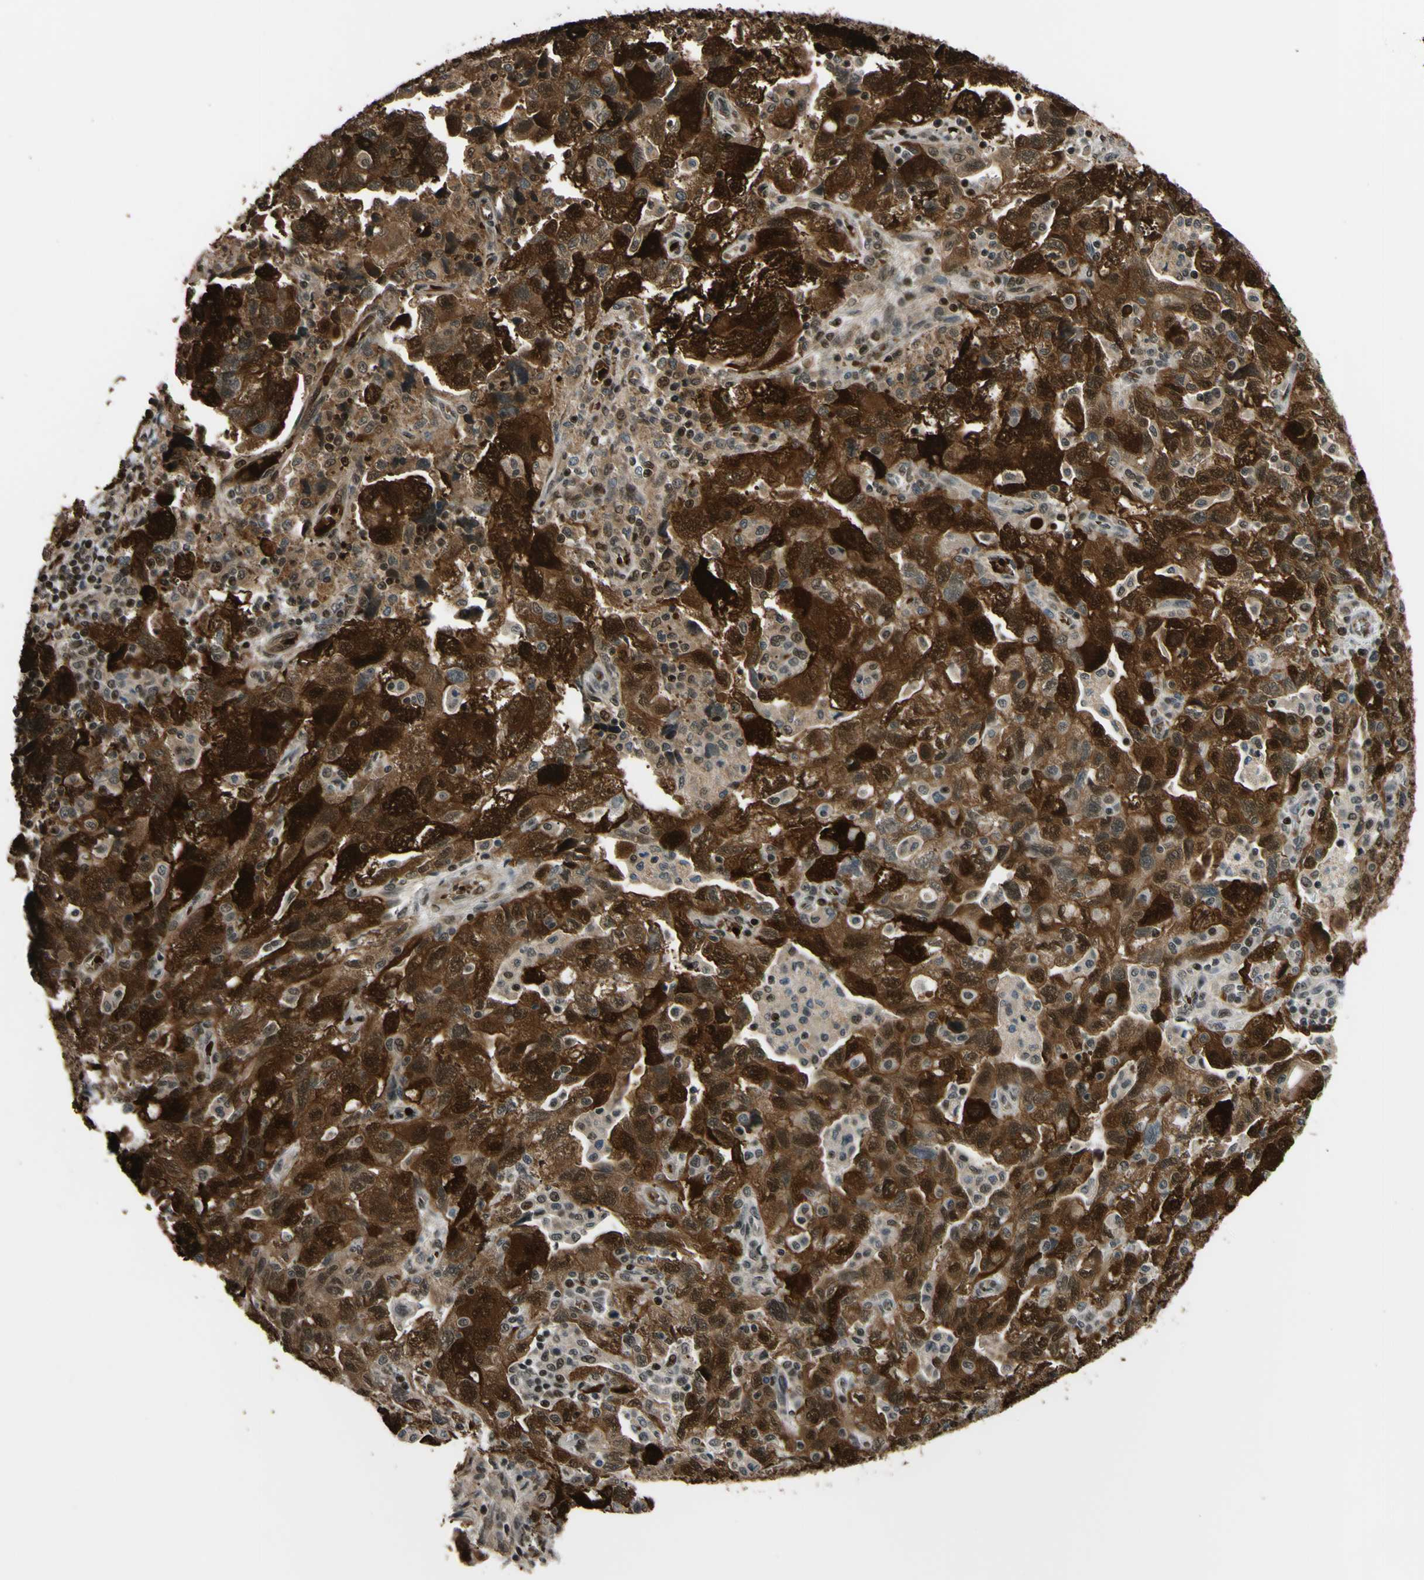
{"staining": {"intensity": "strong", "quantity": ">75%", "location": "cytoplasmic/membranous,nuclear"}, "tissue": "ovarian cancer", "cell_type": "Tumor cells", "image_type": "cancer", "snomed": [{"axis": "morphology", "description": "Carcinoma, NOS"}, {"axis": "morphology", "description": "Cystadenocarcinoma, serous, NOS"}, {"axis": "topography", "description": "Ovary"}], "caption": "Tumor cells exhibit high levels of strong cytoplasmic/membranous and nuclear positivity in approximately >75% of cells in human ovarian serous cystadenocarcinoma. Using DAB (3,3'-diaminobenzidine) (brown) and hematoxylin (blue) stains, captured at high magnification using brightfield microscopy.", "gene": "THAP12", "patient": {"sex": "female", "age": 69}}